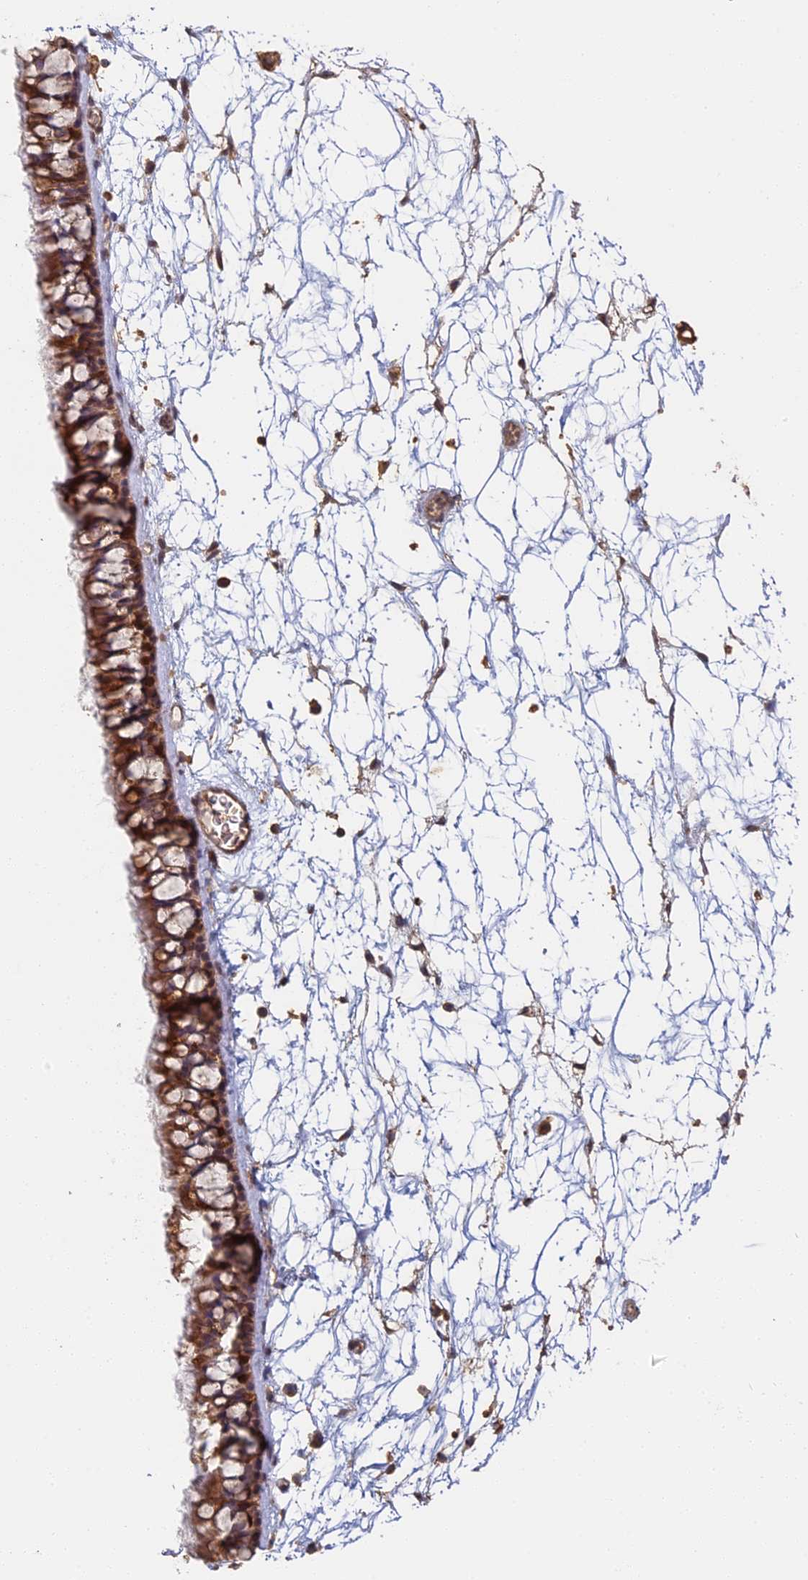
{"staining": {"intensity": "strong", "quantity": "25%-75%", "location": "cytoplasmic/membranous"}, "tissue": "nasopharynx", "cell_type": "Respiratory epithelial cells", "image_type": "normal", "snomed": [{"axis": "morphology", "description": "Normal tissue, NOS"}, {"axis": "topography", "description": "Nasopharynx"}], "caption": "This histopathology image demonstrates IHC staining of benign human nasopharynx, with high strong cytoplasmic/membranous expression in approximately 25%-75% of respiratory epithelial cells.", "gene": "STX16", "patient": {"sex": "male", "age": 64}}